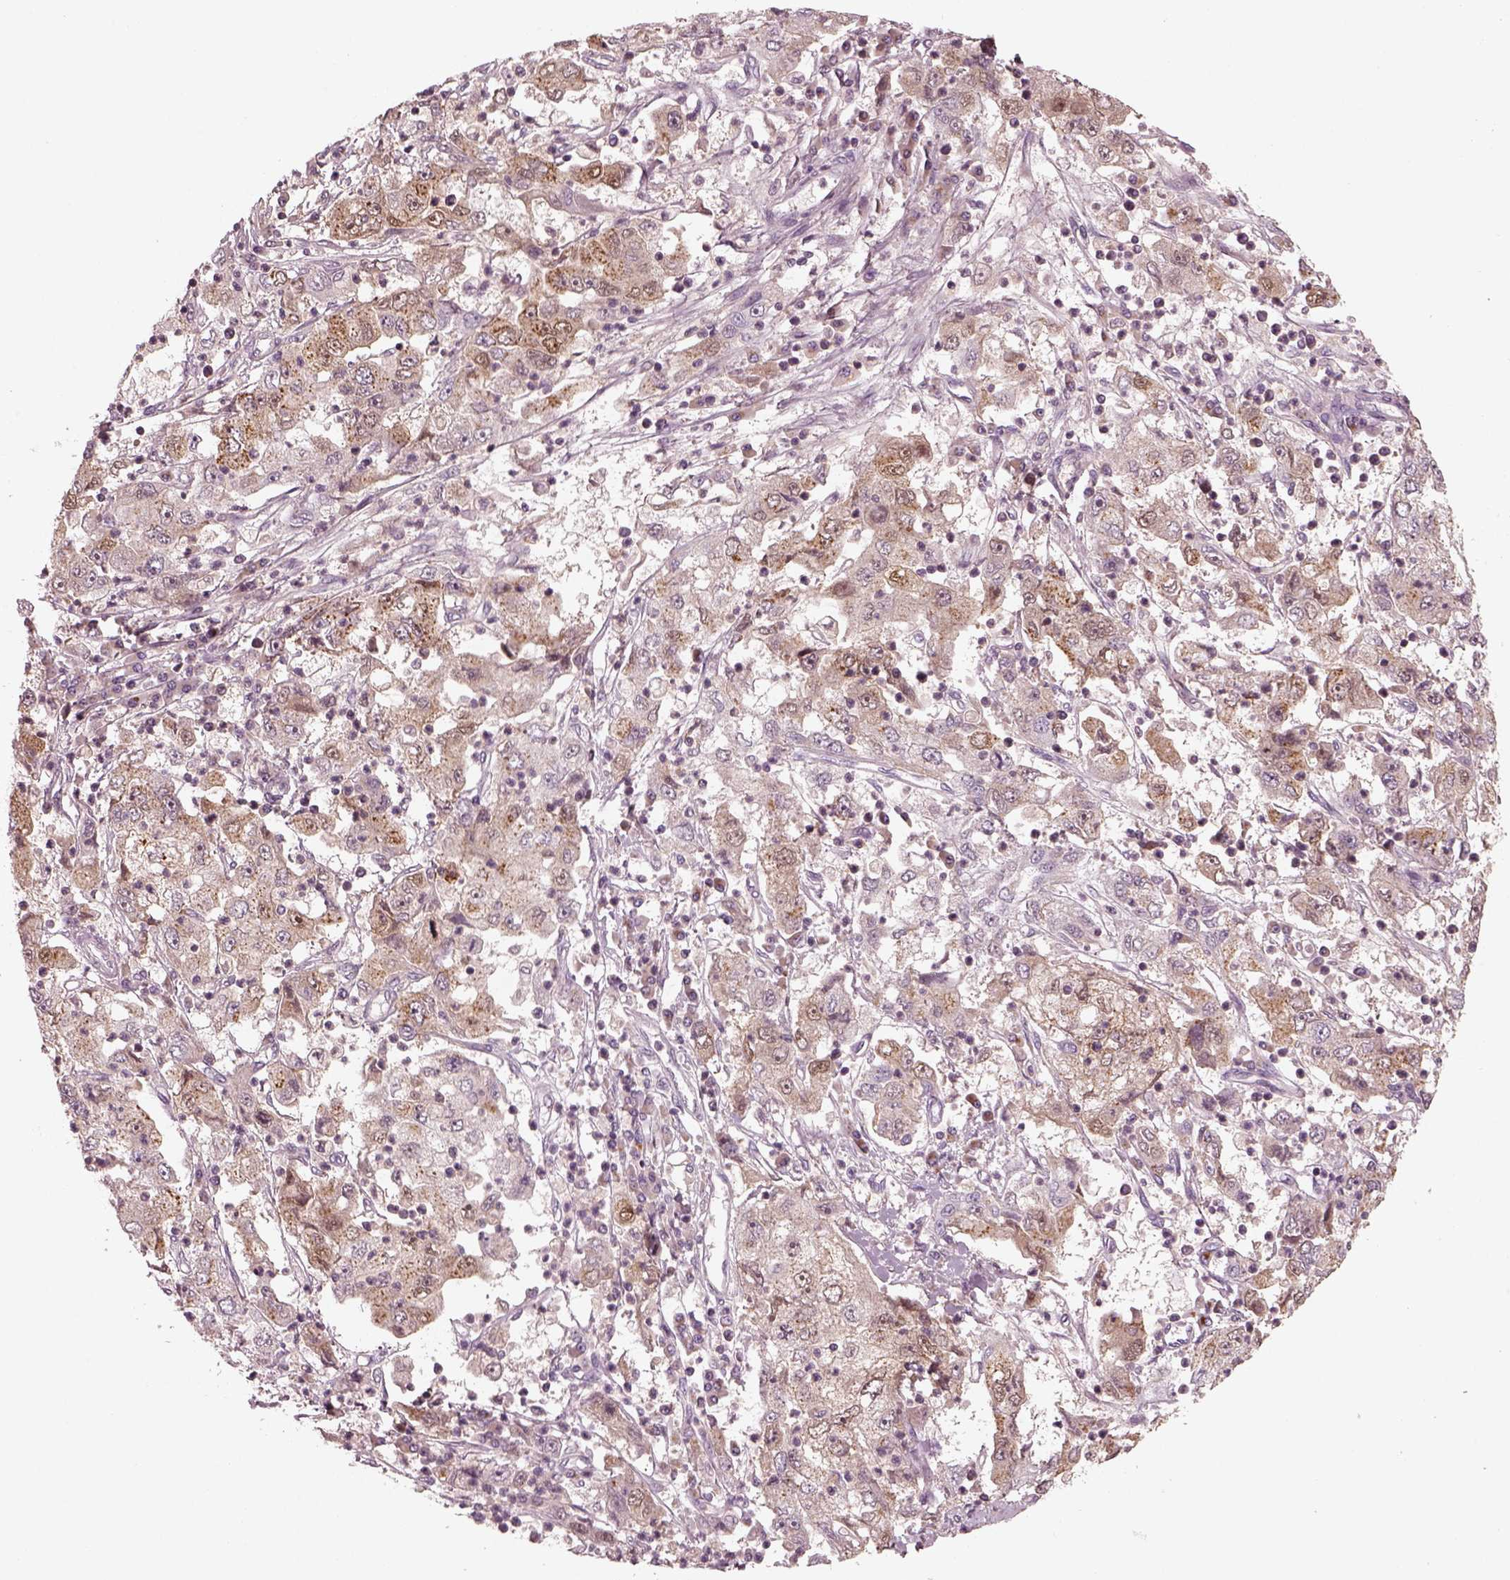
{"staining": {"intensity": "moderate", "quantity": ">75%", "location": "cytoplasmic/membranous"}, "tissue": "cervical cancer", "cell_type": "Tumor cells", "image_type": "cancer", "snomed": [{"axis": "morphology", "description": "Squamous cell carcinoma, NOS"}, {"axis": "topography", "description": "Cervix"}], "caption": "Moderate cytoplasmic/membranous staining is seen in about >75% of tumor cells in squamous cell carcinoma (cervical).", "gene": "SDCBP2", "patient": {"sex": "female", "age": 36}}